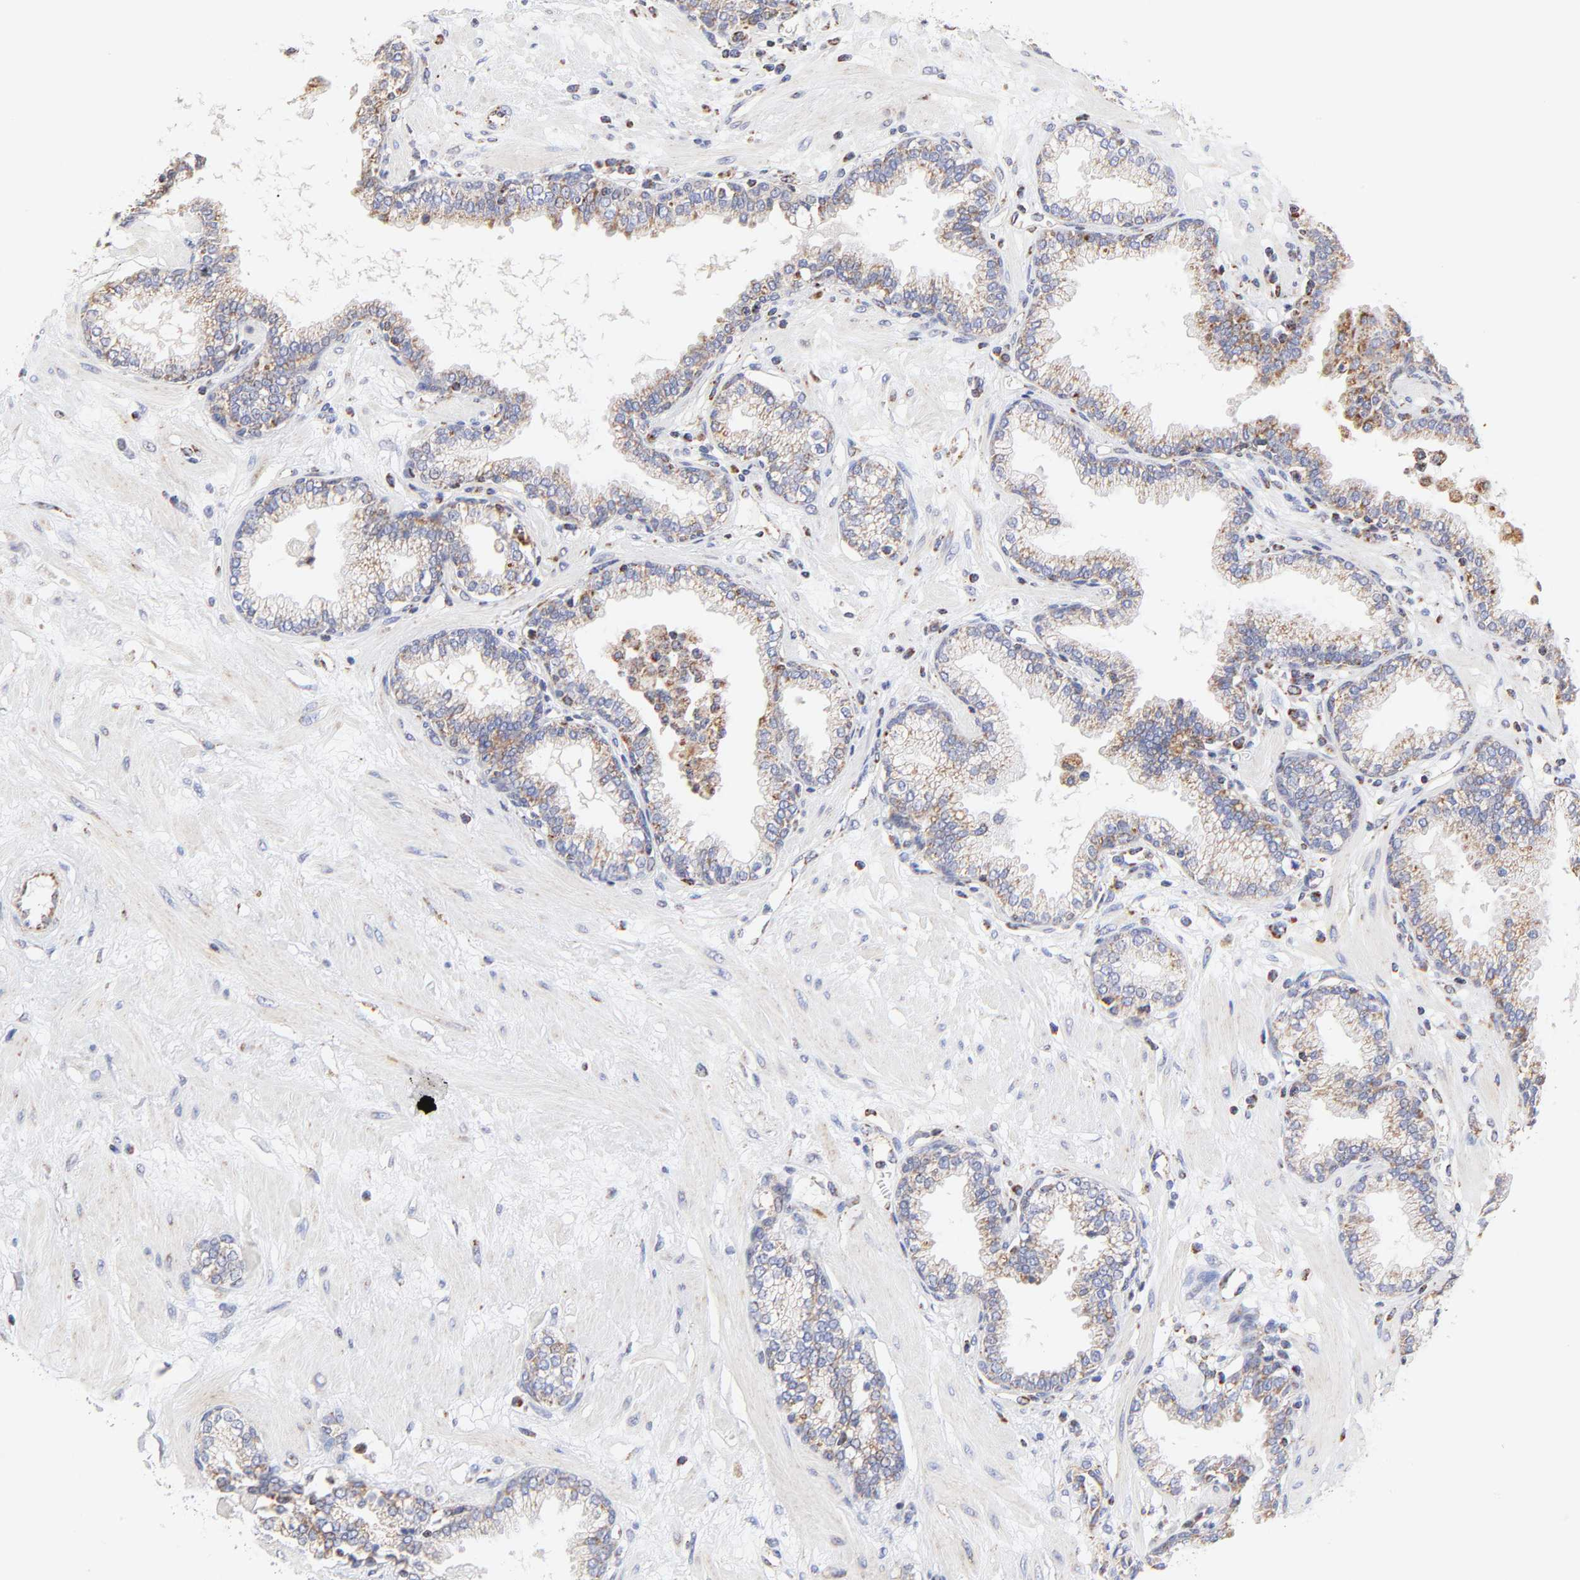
{"staining": {"intensity": "weak", "quantity": ">75%", "location": "cytoplasmic/membranous"}, "tissue": "prostate", "cell_type": "Glandular cells", "image_type": "normal", "snomed": [{"axis": "morphology", "description": "Normal tissue, NOS"}, {"axis": "topography", "description": "Prostate"}], "caption": "Immunohistochemistry histopathology image of unremarkable prostate stained for a protein (brown), which shows low levels of weak cytoplasmic/membranous positivity in approximately >75% of glandular cells.", "gene": "SSBP1", "patient": {"sex": "male", "age": 64}}